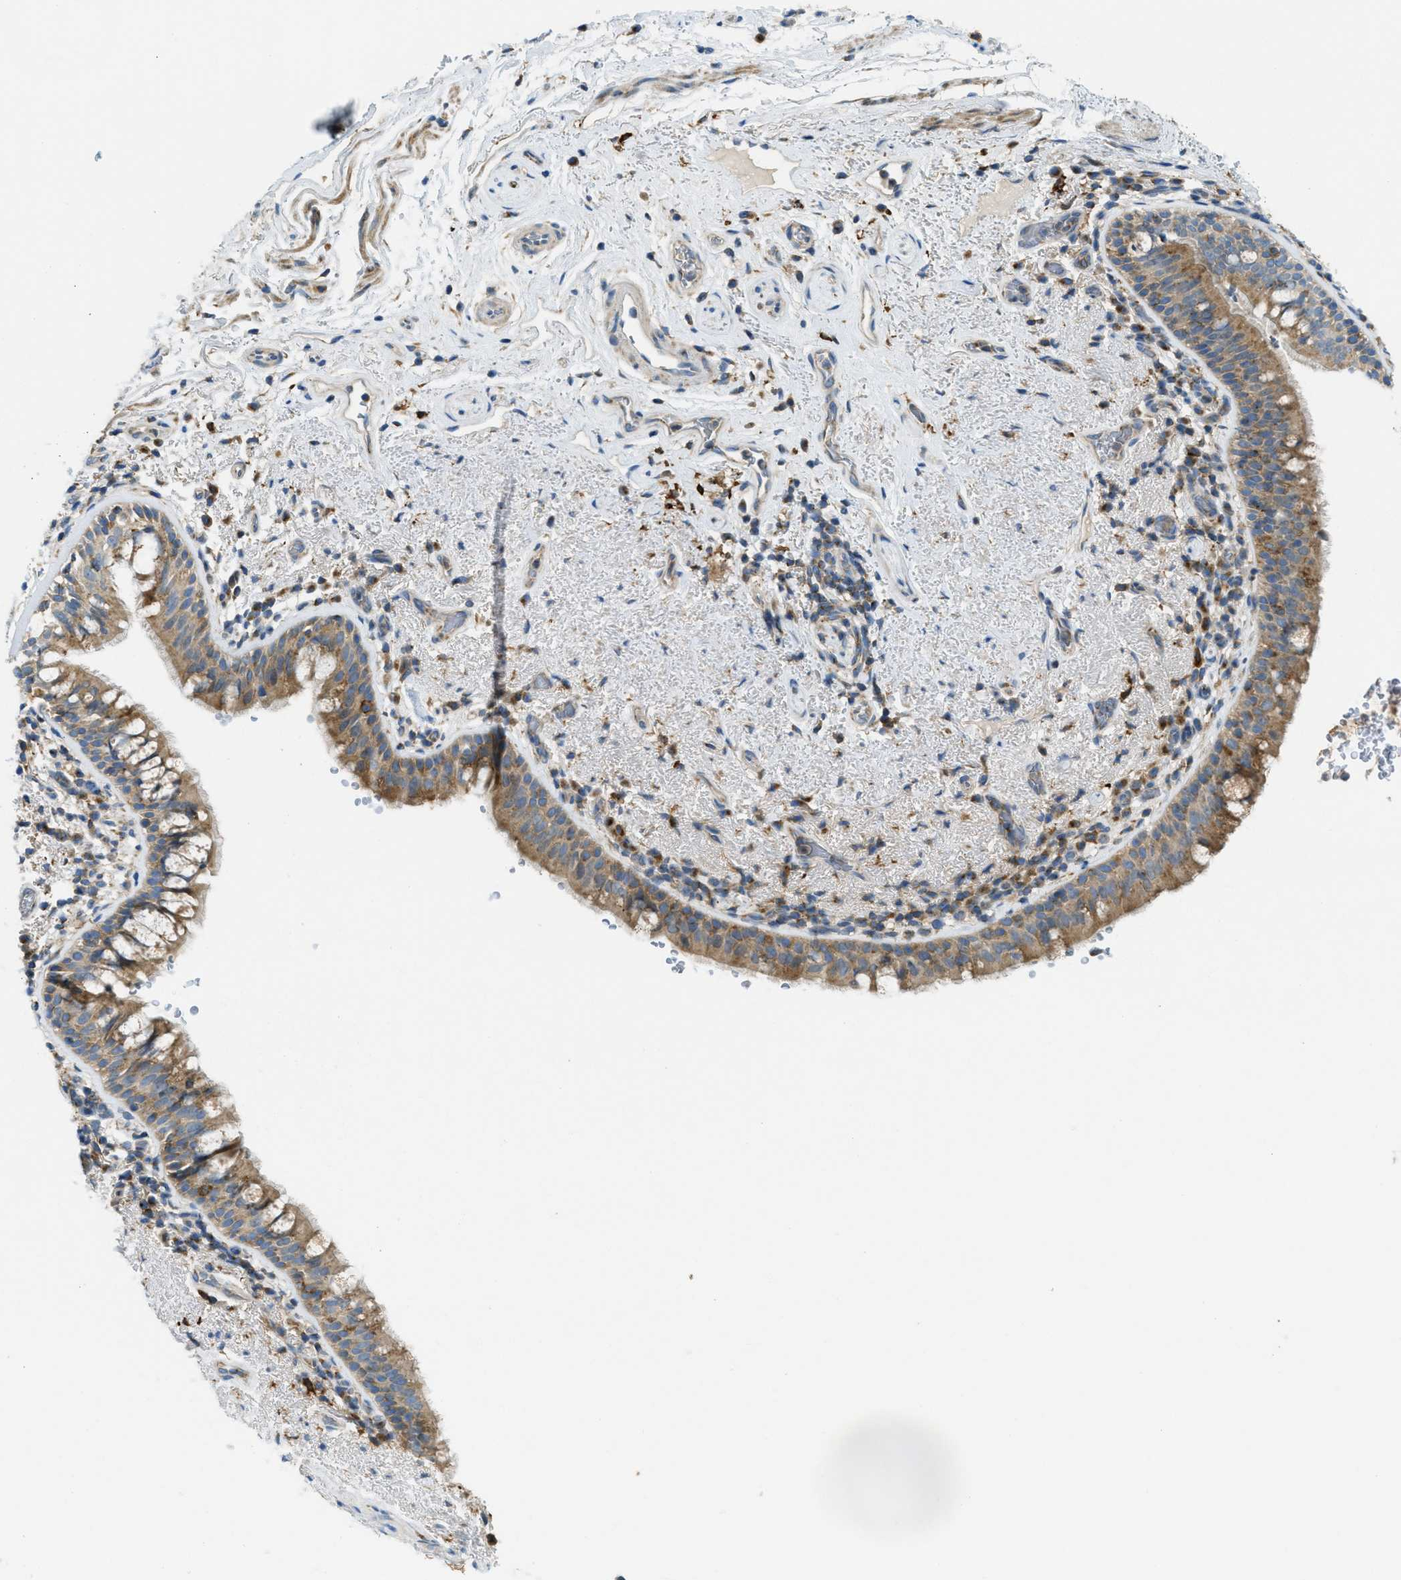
{"staining": {"intensity": "moderate", "quantity": ">75%", "location": "cytoplasmic/membranous"}, "tissue": "bronchus", "cell_type": "Respiratory epithelial cells", "image_type": "normal", "snomed": [{"axis": "morphology", "description": "Normal tissue, NOS"}, {"axis": "morphology", "description": "Inflammation, NOS"}, {"axis": "topography", "description": "Cartilage tissue"}, {"axis": "topography", "description": "Bronchus"}], "caption": "High-magnification brightfield microscopy of benign bronchus stained with DAB (3,3'-diaminobenzidine) (brown) and counterstained with hematoxylin (blue). respiratory epithelial cells exhibit moderate cytoplasmic/membranous staining is present in about>75% of cells.", "gene": "RFFL", "patient": {"sex": "male", "age": 77}}